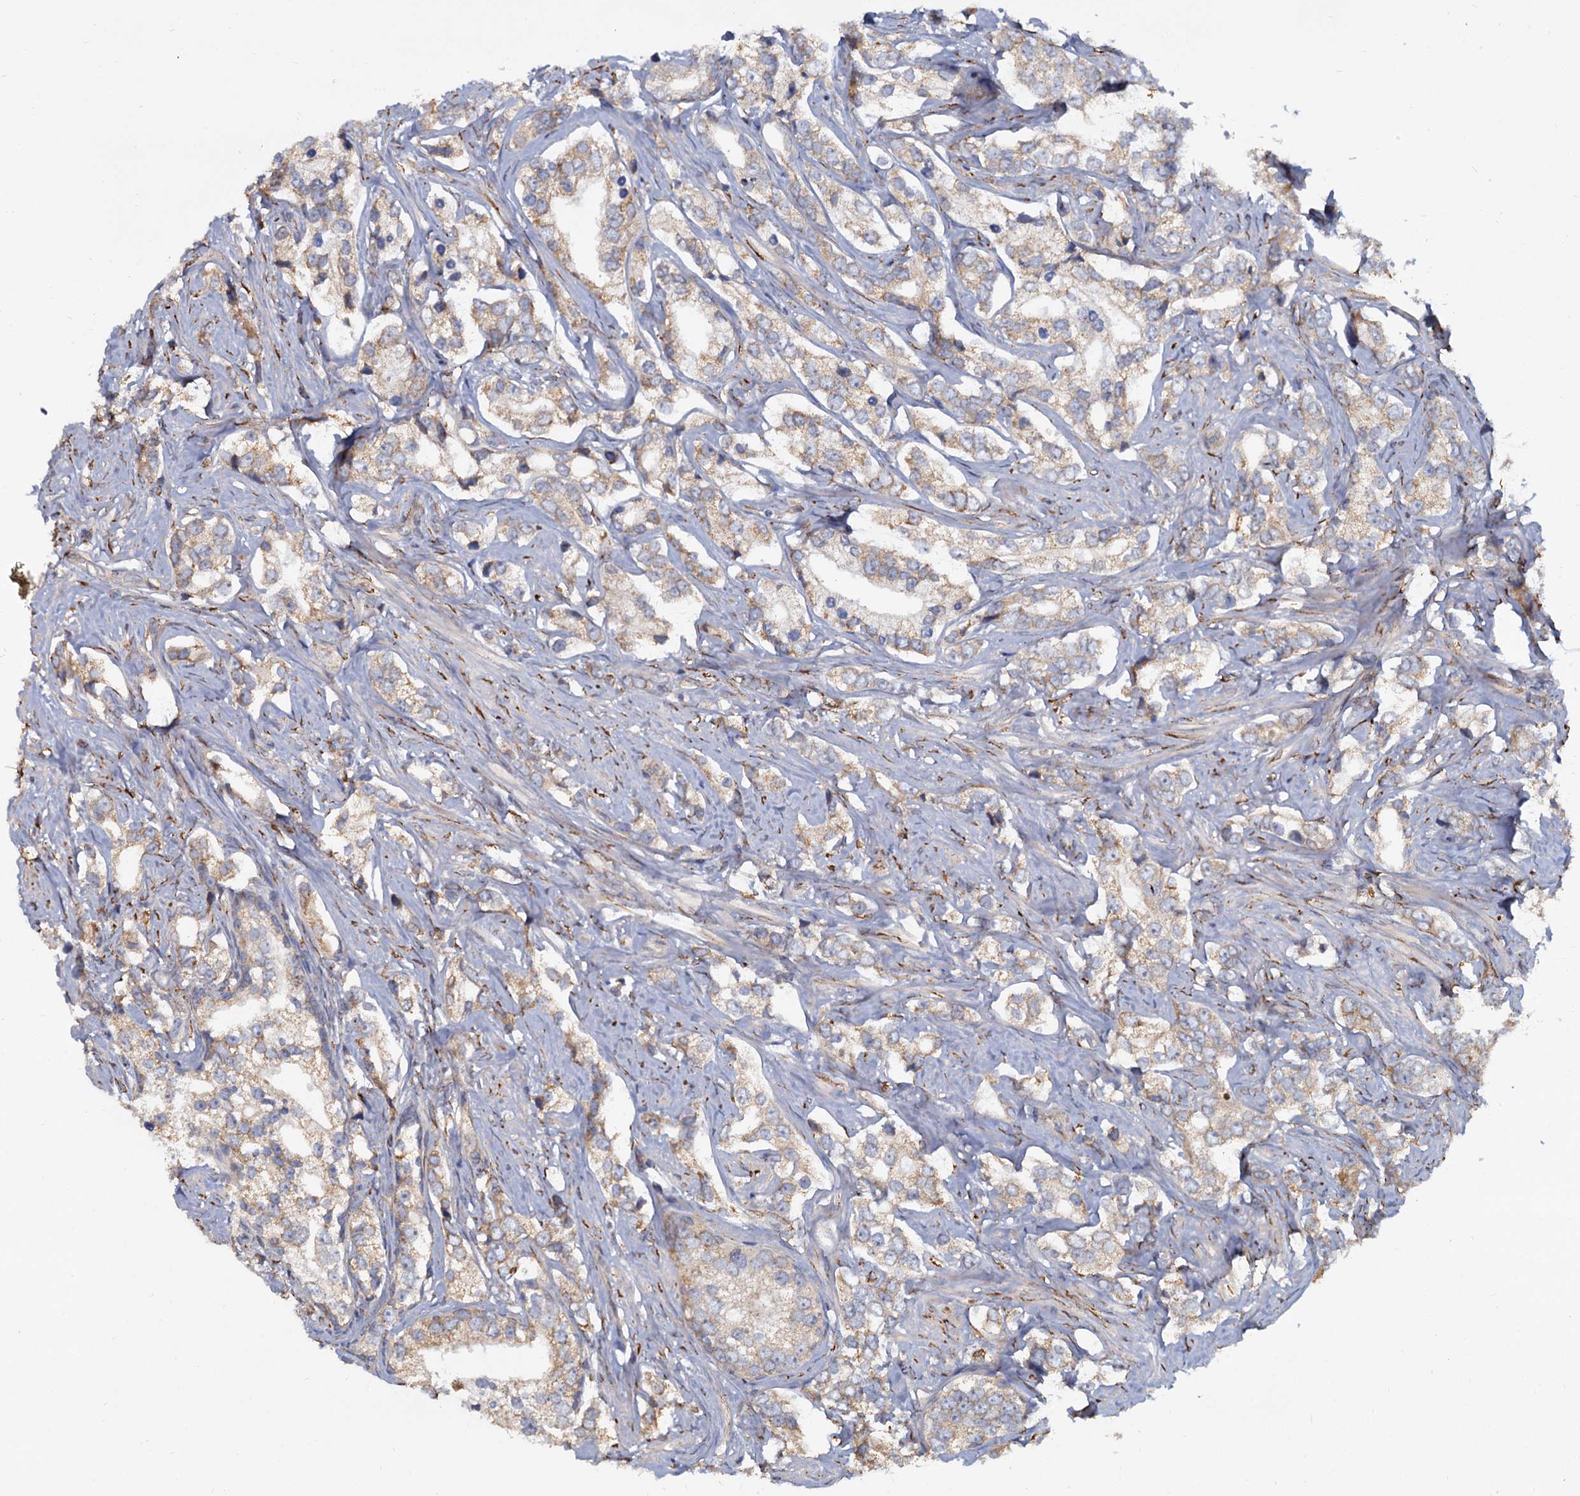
{"staining": {"intensity": "moderate", "quantity": ">75%", "location": "cytoplasmic/membranous"}, "tissue": "prostate cancer", "cell_type": "Tumor cells", "image_type": "cancer", "snomed": [{"axis": "morphology", "description": "Adenocarcinoma, High grade"}, {"axis": "topography", "description": "Prostate"}], "caption": "Immunohistochemical staining of prostate cancer shows medium levels of moderate cytoplasmic/membranous protein expression in about >75% of tumor cells.", "gene": "LRRC51", "patient": {"sex": "male", "age": 66}}